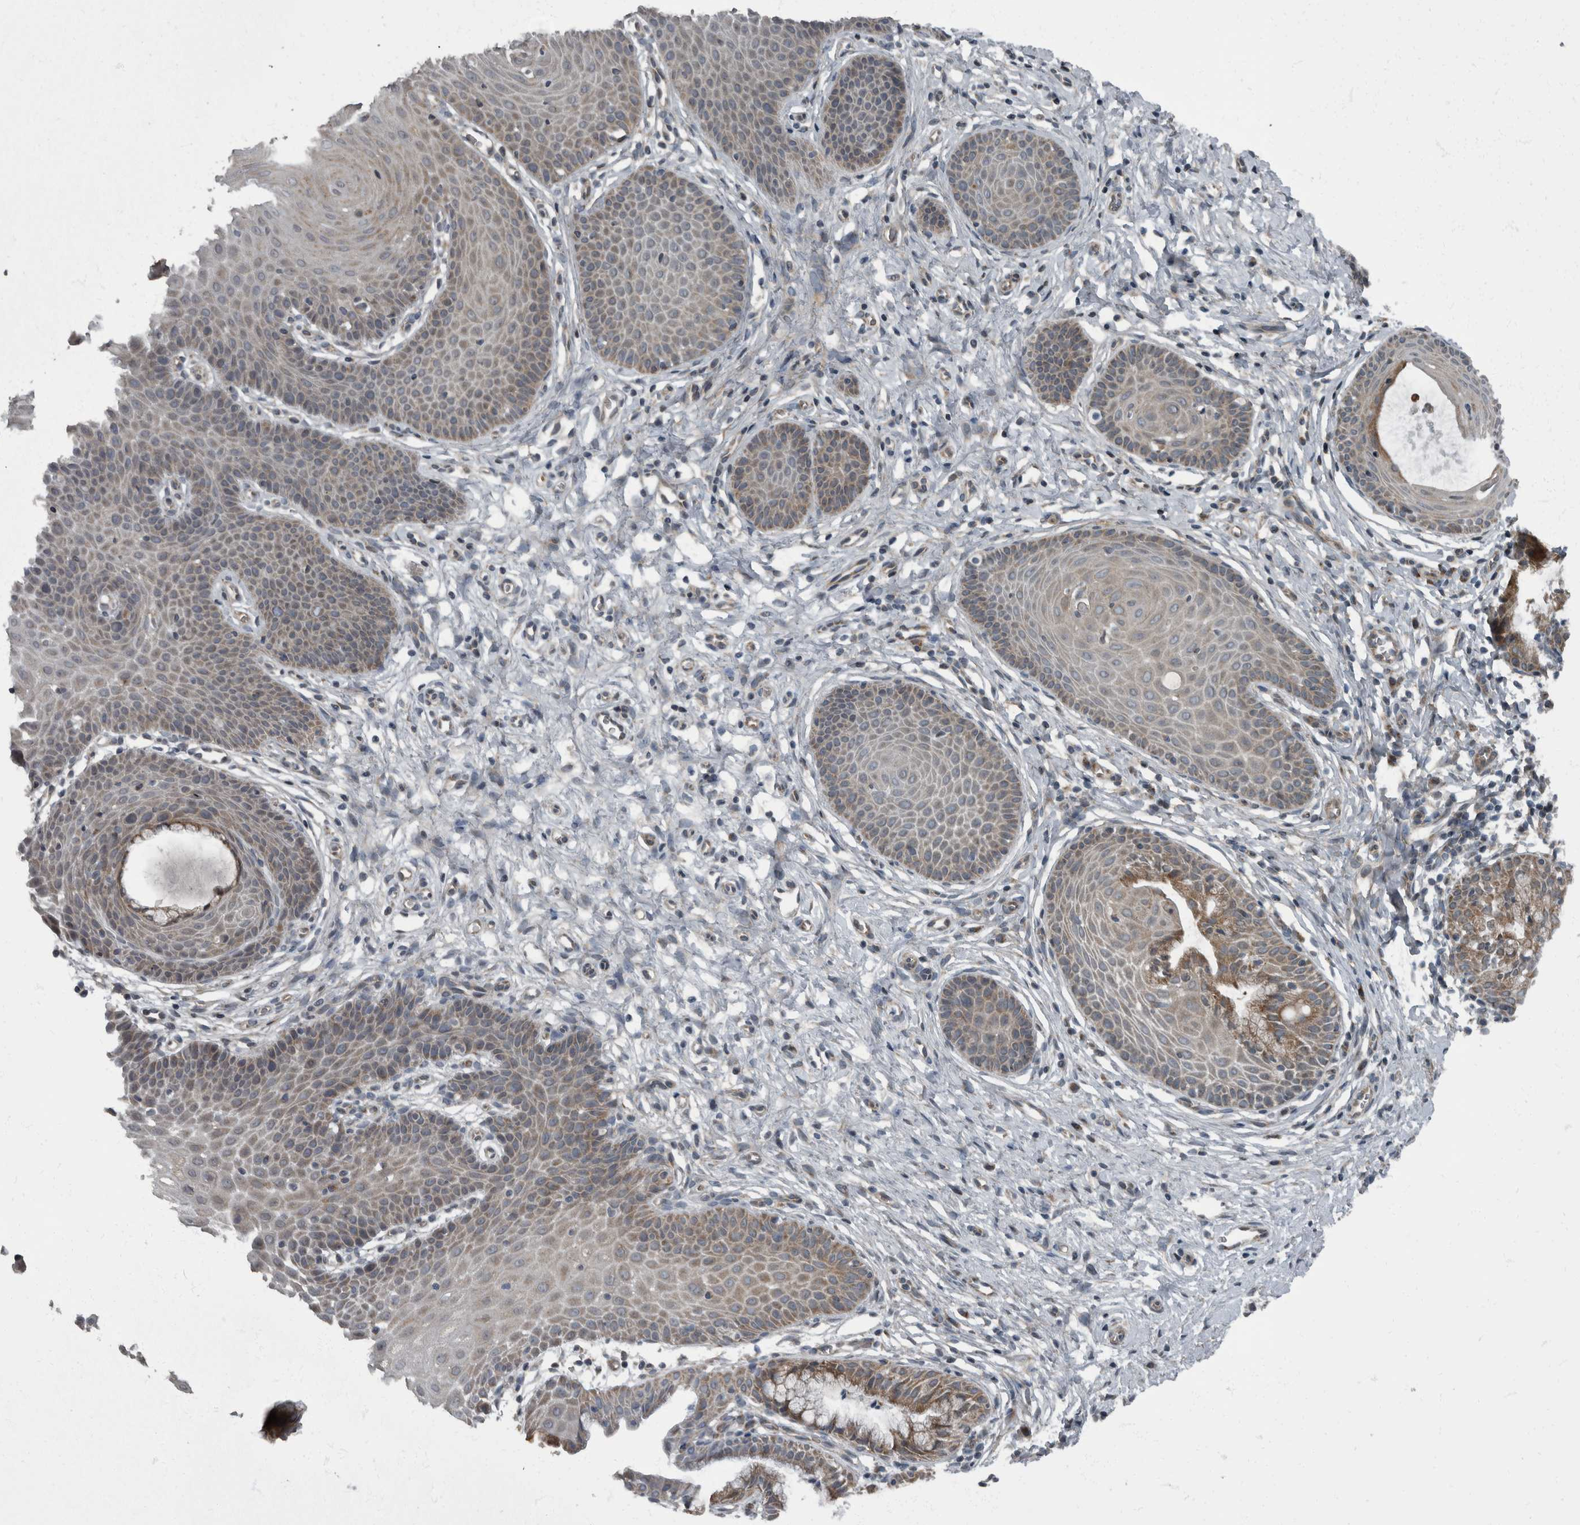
{"staining": {"intensity": "moderate", "quantity": "25%-75%", "location": "cytoplasmic/membranous"}, "tissue": "cervix", "cell_type": "Glandular cells", "image_type": "normal", "snomed": [{"axis": "morphology", "description": "Normal tissue, NOS"}, {"axis": "topography", "description": "Cervix"}], "caption": "The photomicrograph displays immunohistochemical staining of unremarkable cervix. There is moderate cytoplasmic/membranous expression is seen in about 25%-75% of glandular cells.", "gene": "RABGGTB", "patient": {"sex": "female", "age": 36}}